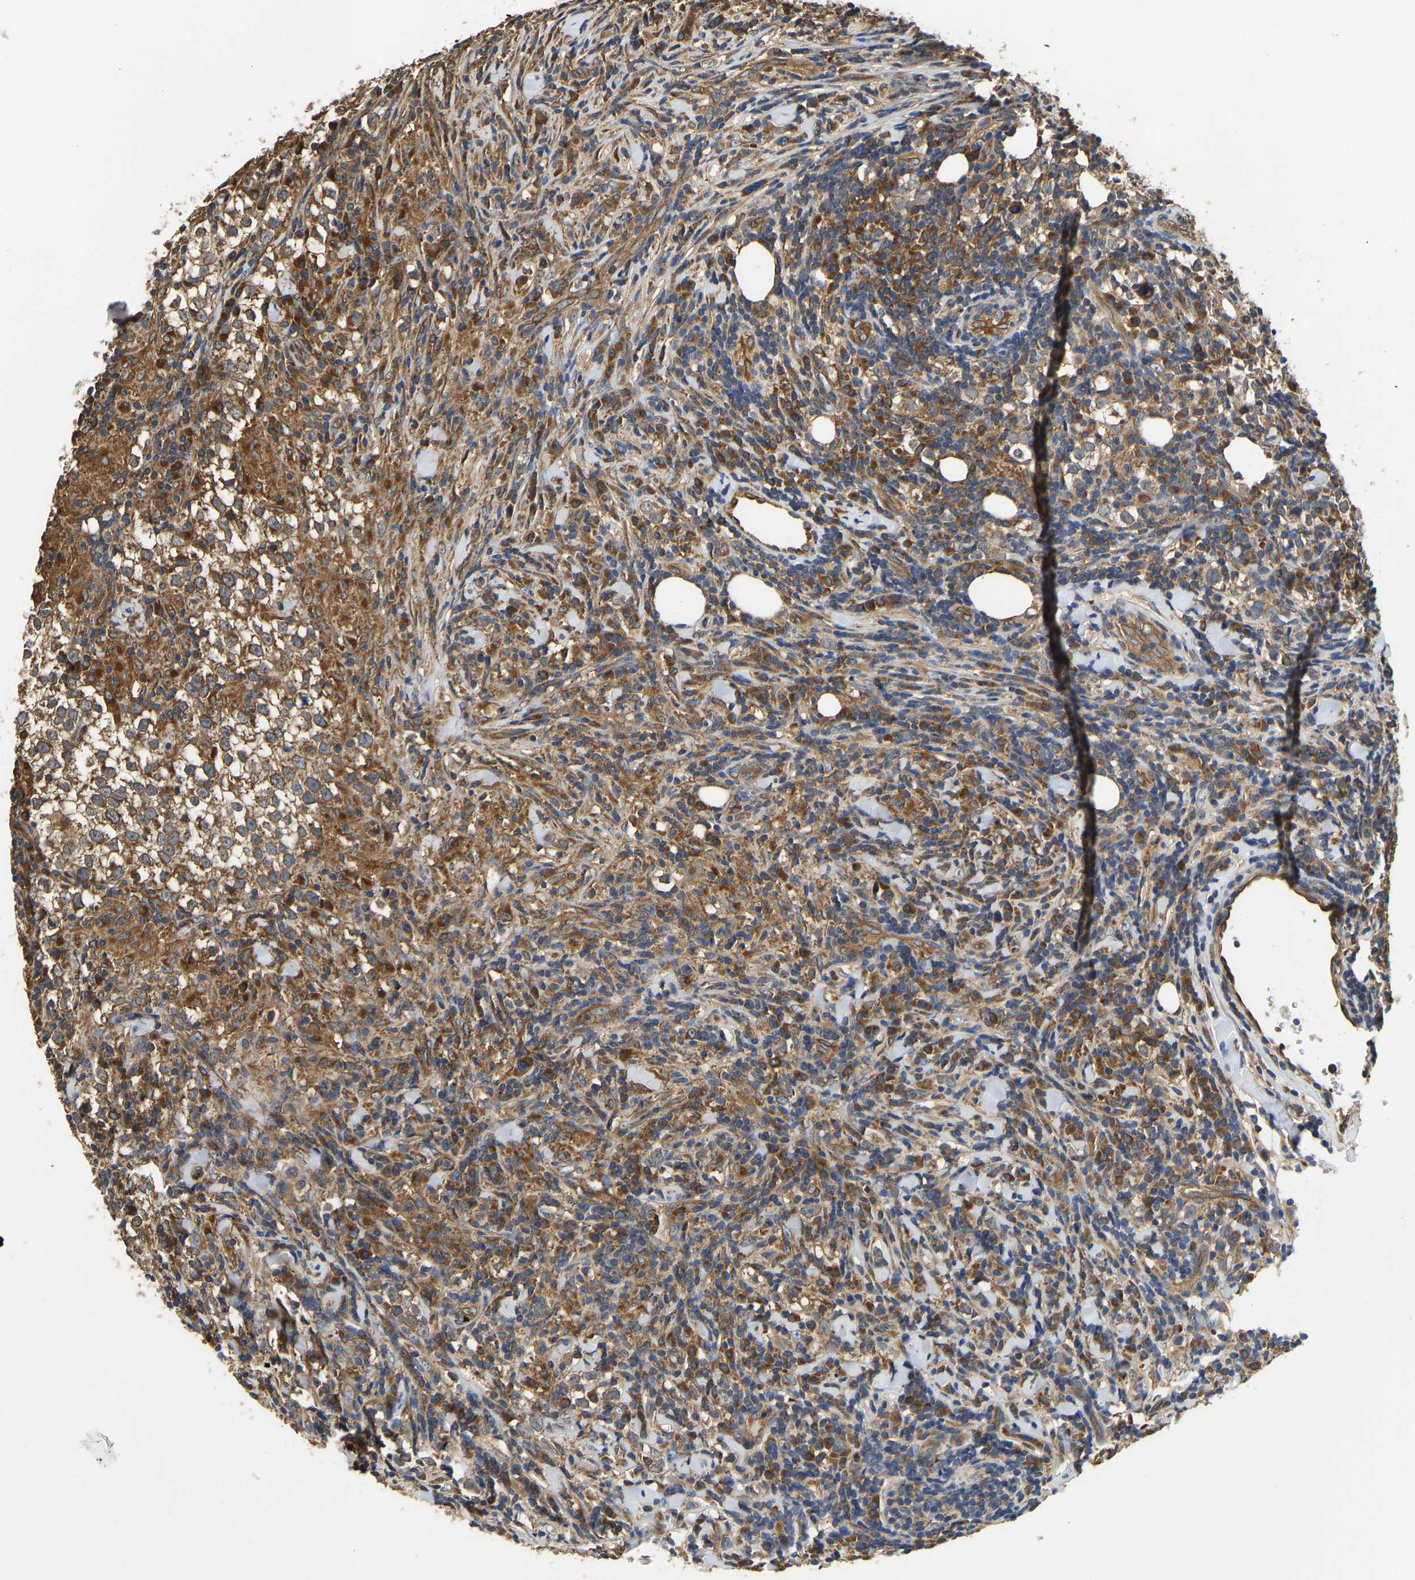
{"staining": {"intensity": "moderate", "quantity": ">75%", "location": "cytoplasmic/membranous"}, "tissue": "testis cancer", "cell_type": "Tumor cells", "image_type": "cancer", "snomed": [{"axis": "morphology", "description": "Seminoma, NOS"}, {"axis": "morphology", "description": "Carcinoma, Embryonal, NOS"}, {"axis": "topography", "description": "Testis"}], "caption": "Protein expression analysis of testis seminoma shows moderate cytoplasmic/membranous staining in about >75% of tumor cells.", "gene": "FLNB", "patient": {"sex": "male", "age": 36}}